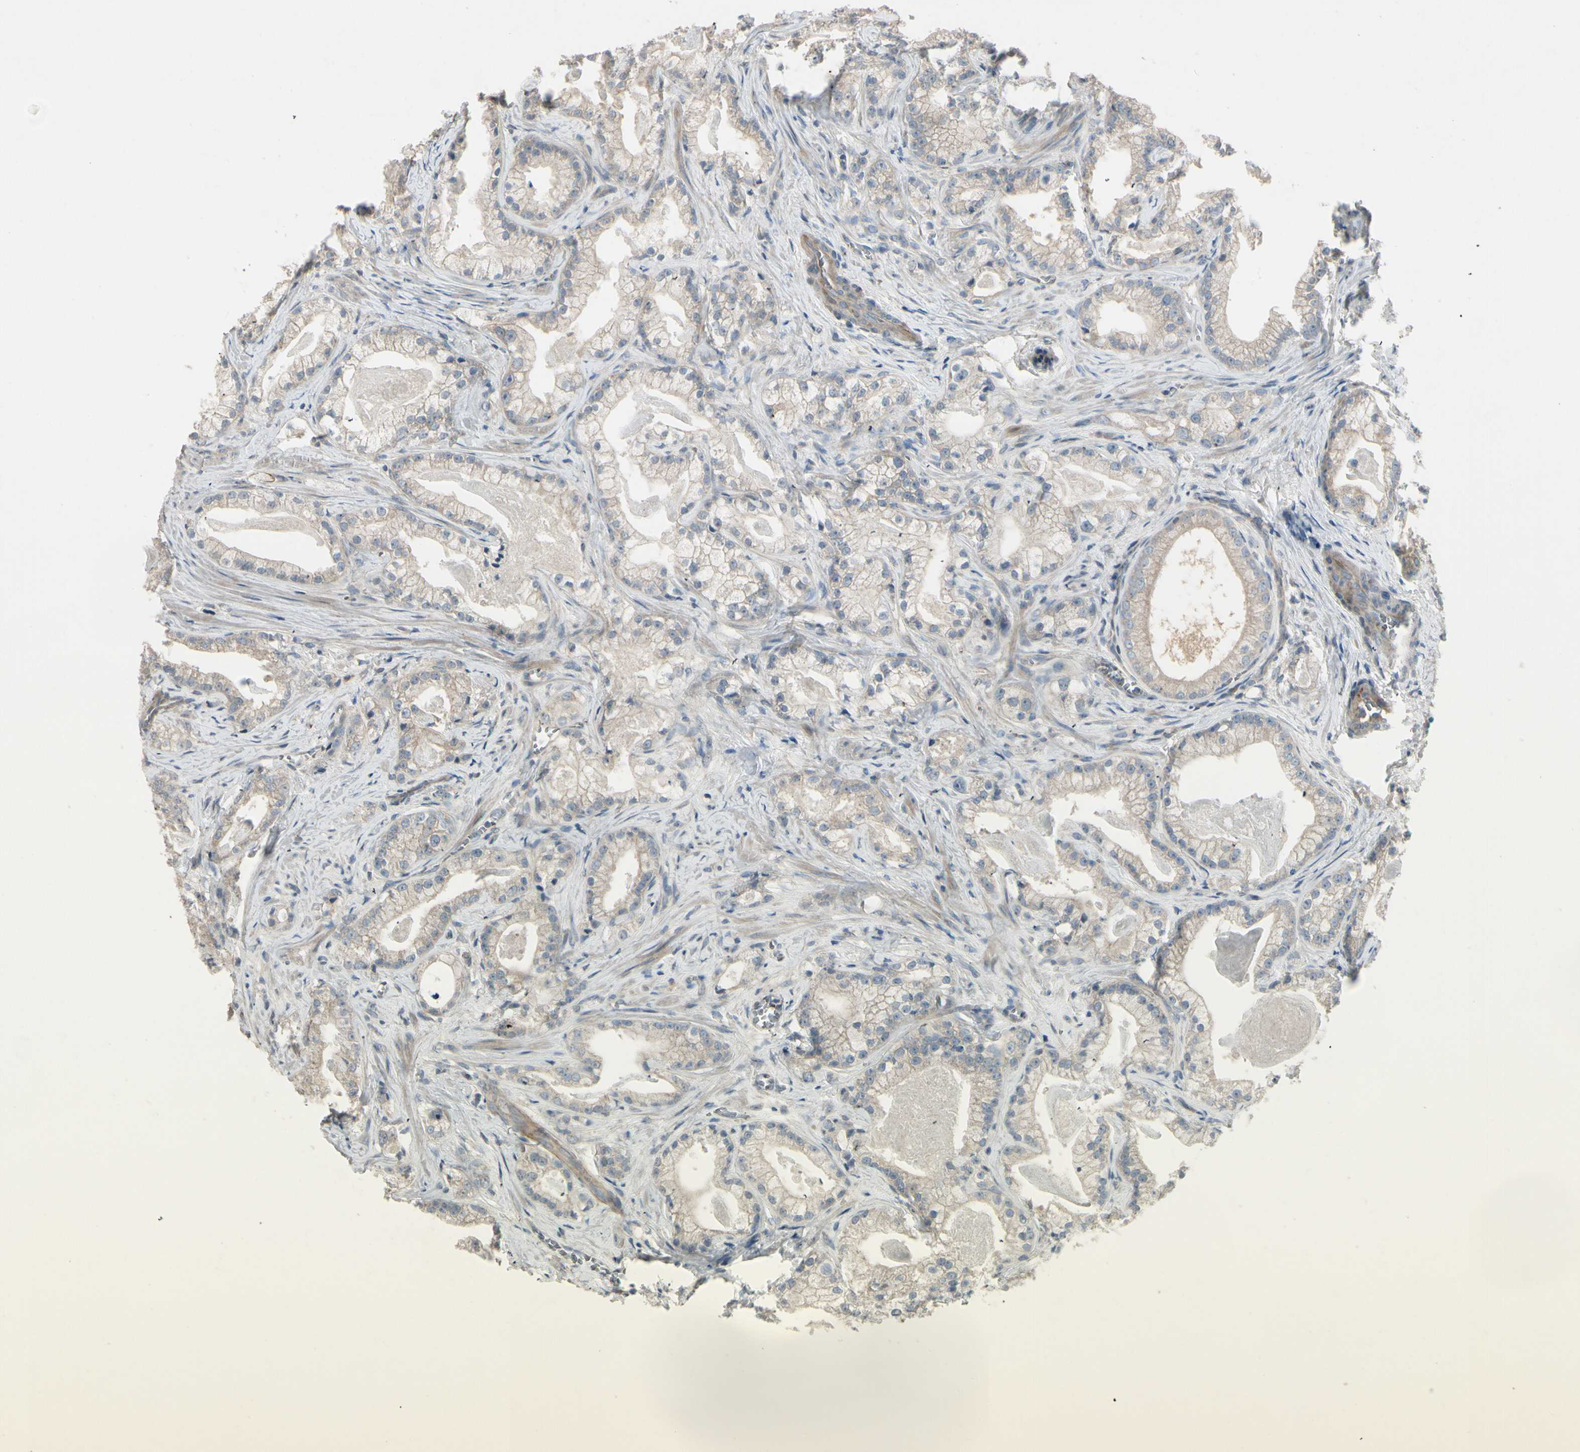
{"staining": {"intensity": "negative", "quantity": "none", "location": "none"}, "tissue": "prostate cancer", "cell_type": "Tumor cells", "image_type": "cancer", "snomed": [{"axis": "morphology", "description": "Adenocarcinoma, Low grade"}, {"axis": "topography", "description": "Prostate"}], "caption": "IHC of human prostate cancer (adenocarcinoma (low-grade)) reveals no staining in tumor cells.", "gene": "PPP3CB", "patient": {"sex": "male", "age": 59}}